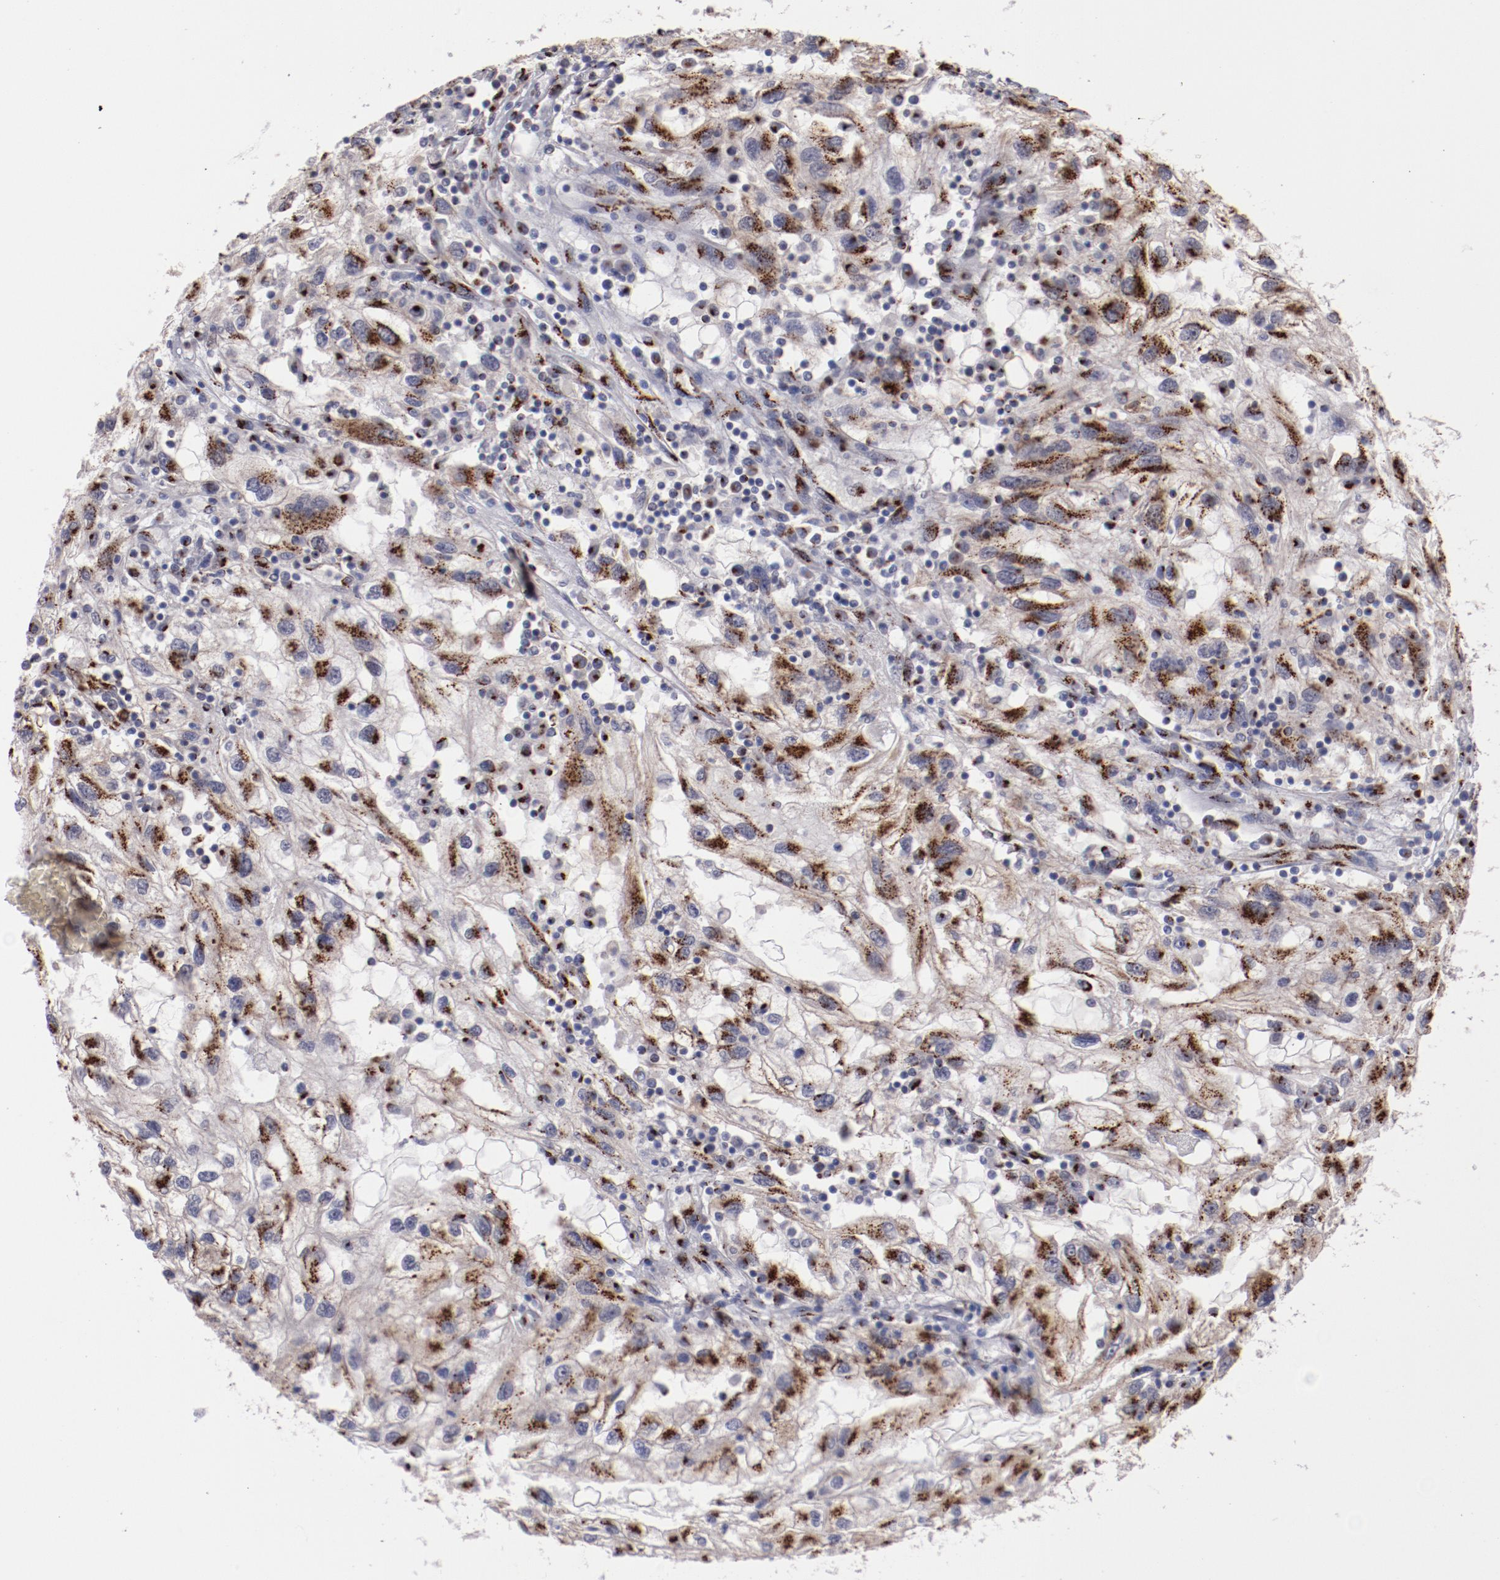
{"staining": {"intensity": "strong", "quantity": ">75%", "location": "cytoplasmic/membranous"}, "tissue": "renal cancer", "cell_type": "Tumor cells", "image_type": "cancer", "snomed": [{"axis": "morphology", "description": "Normal tissue, NOS"}, {"axis": "morphology", "description": "Adenocarcinoma, NOS"}, {"axis": "topography", "description": "Kidney"}], "caption": "Tumor cells reveal strong cytoplasmic/membranous staining in about >75% of cells in adenocarcinoma (renal).", "gene": "GOLIM4", "patient": {"sex": "male", "age": 71}}